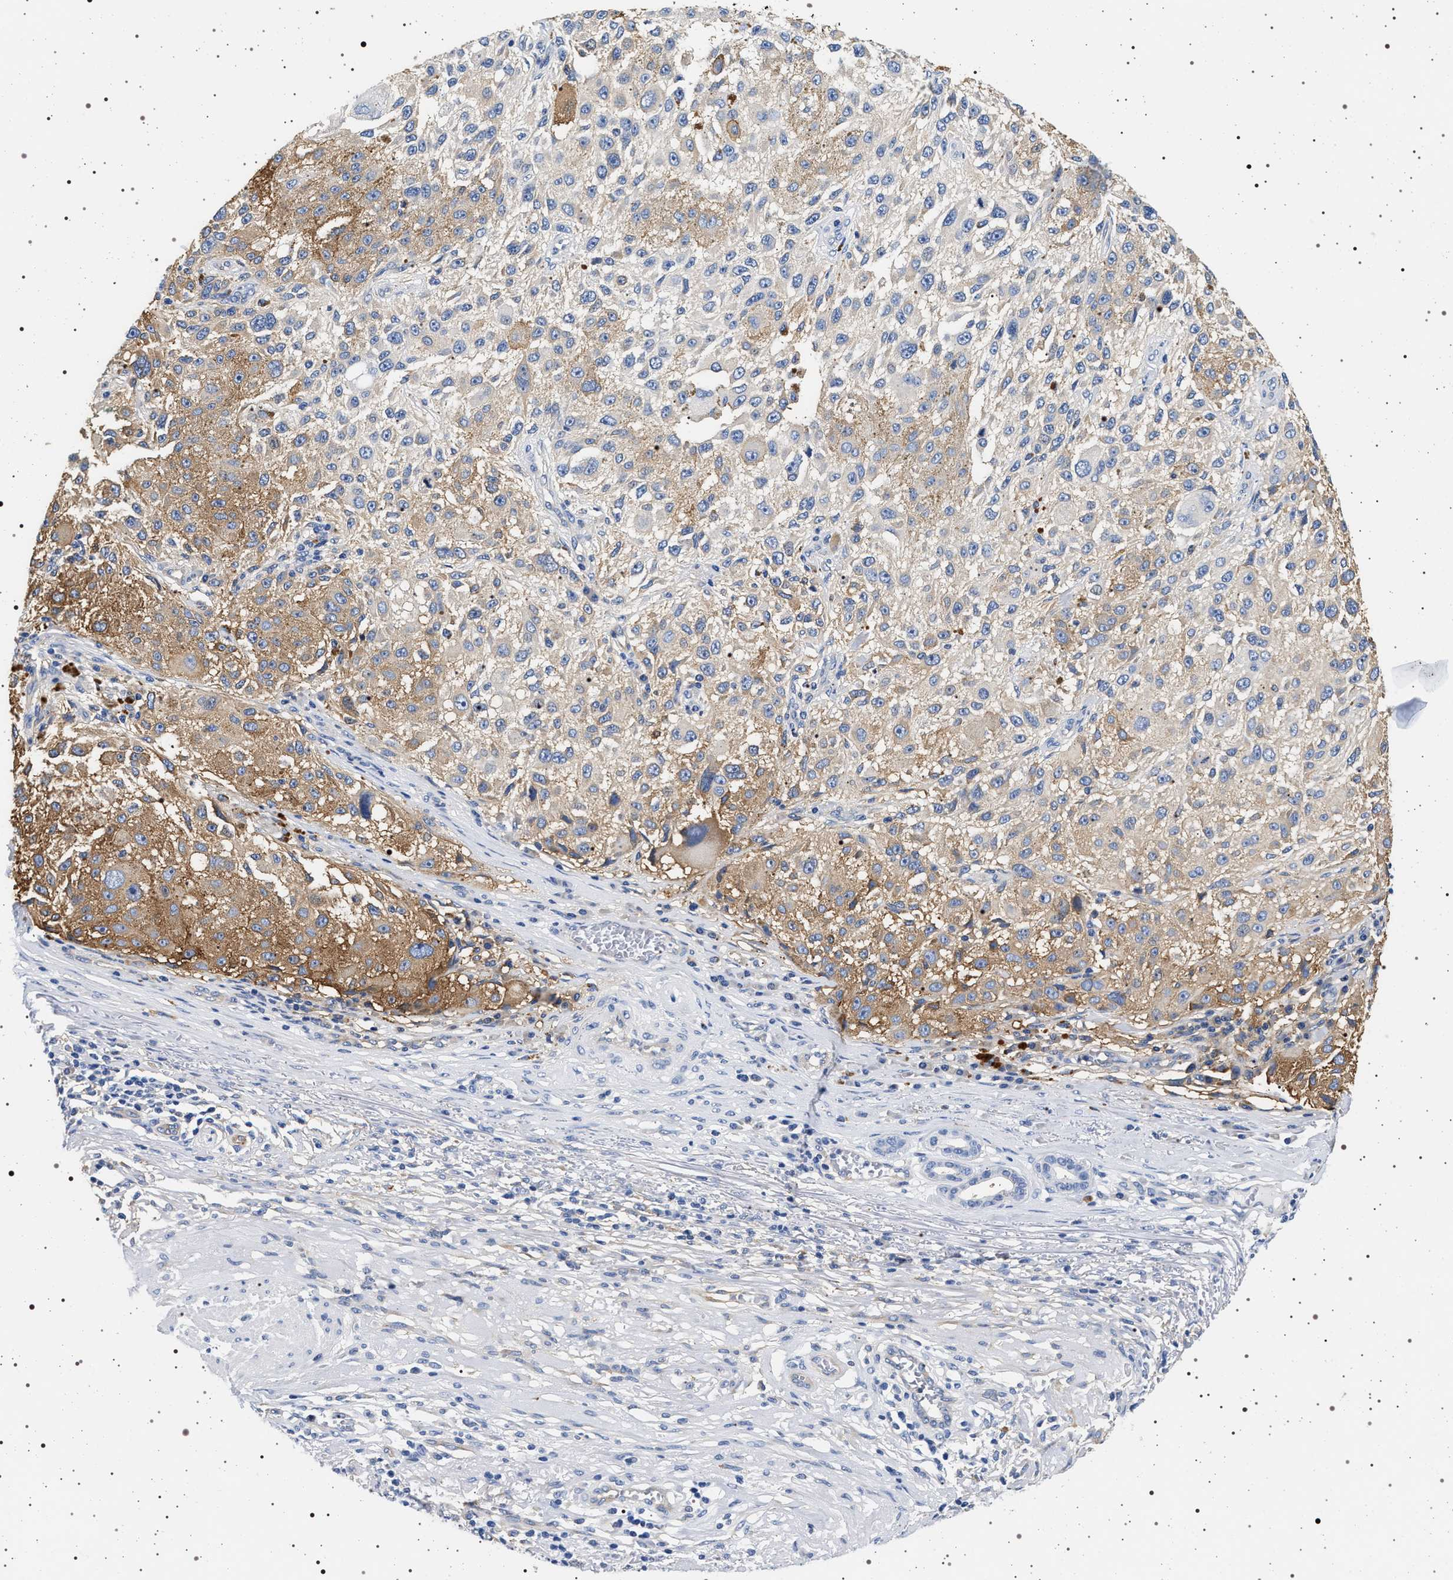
{"staining": {"intensity": "moderate", "quantity": "25%-75%", "location": "cytoplasmic/membranous"}, "tissue": "melanoma", "cell_type": "Tumor cells", "image_type": "cancer", "snomed": [{"axis": "morphology", "description": "Necrosis, NOS"}, {"axis": "morphology", "description": "Malignant melanoma, NOS"}, {"axis": "topography", "description": "Skin"}], "caption": "This micrograph shows immunohistochemistry (IHC) staining of human melanoma, with medium moderate cytoplasmic/membranous expression in about 25%-75% of tumor cells.", "gene": "HSD17B1", "patient": {"sex": "female", "age": 87}}